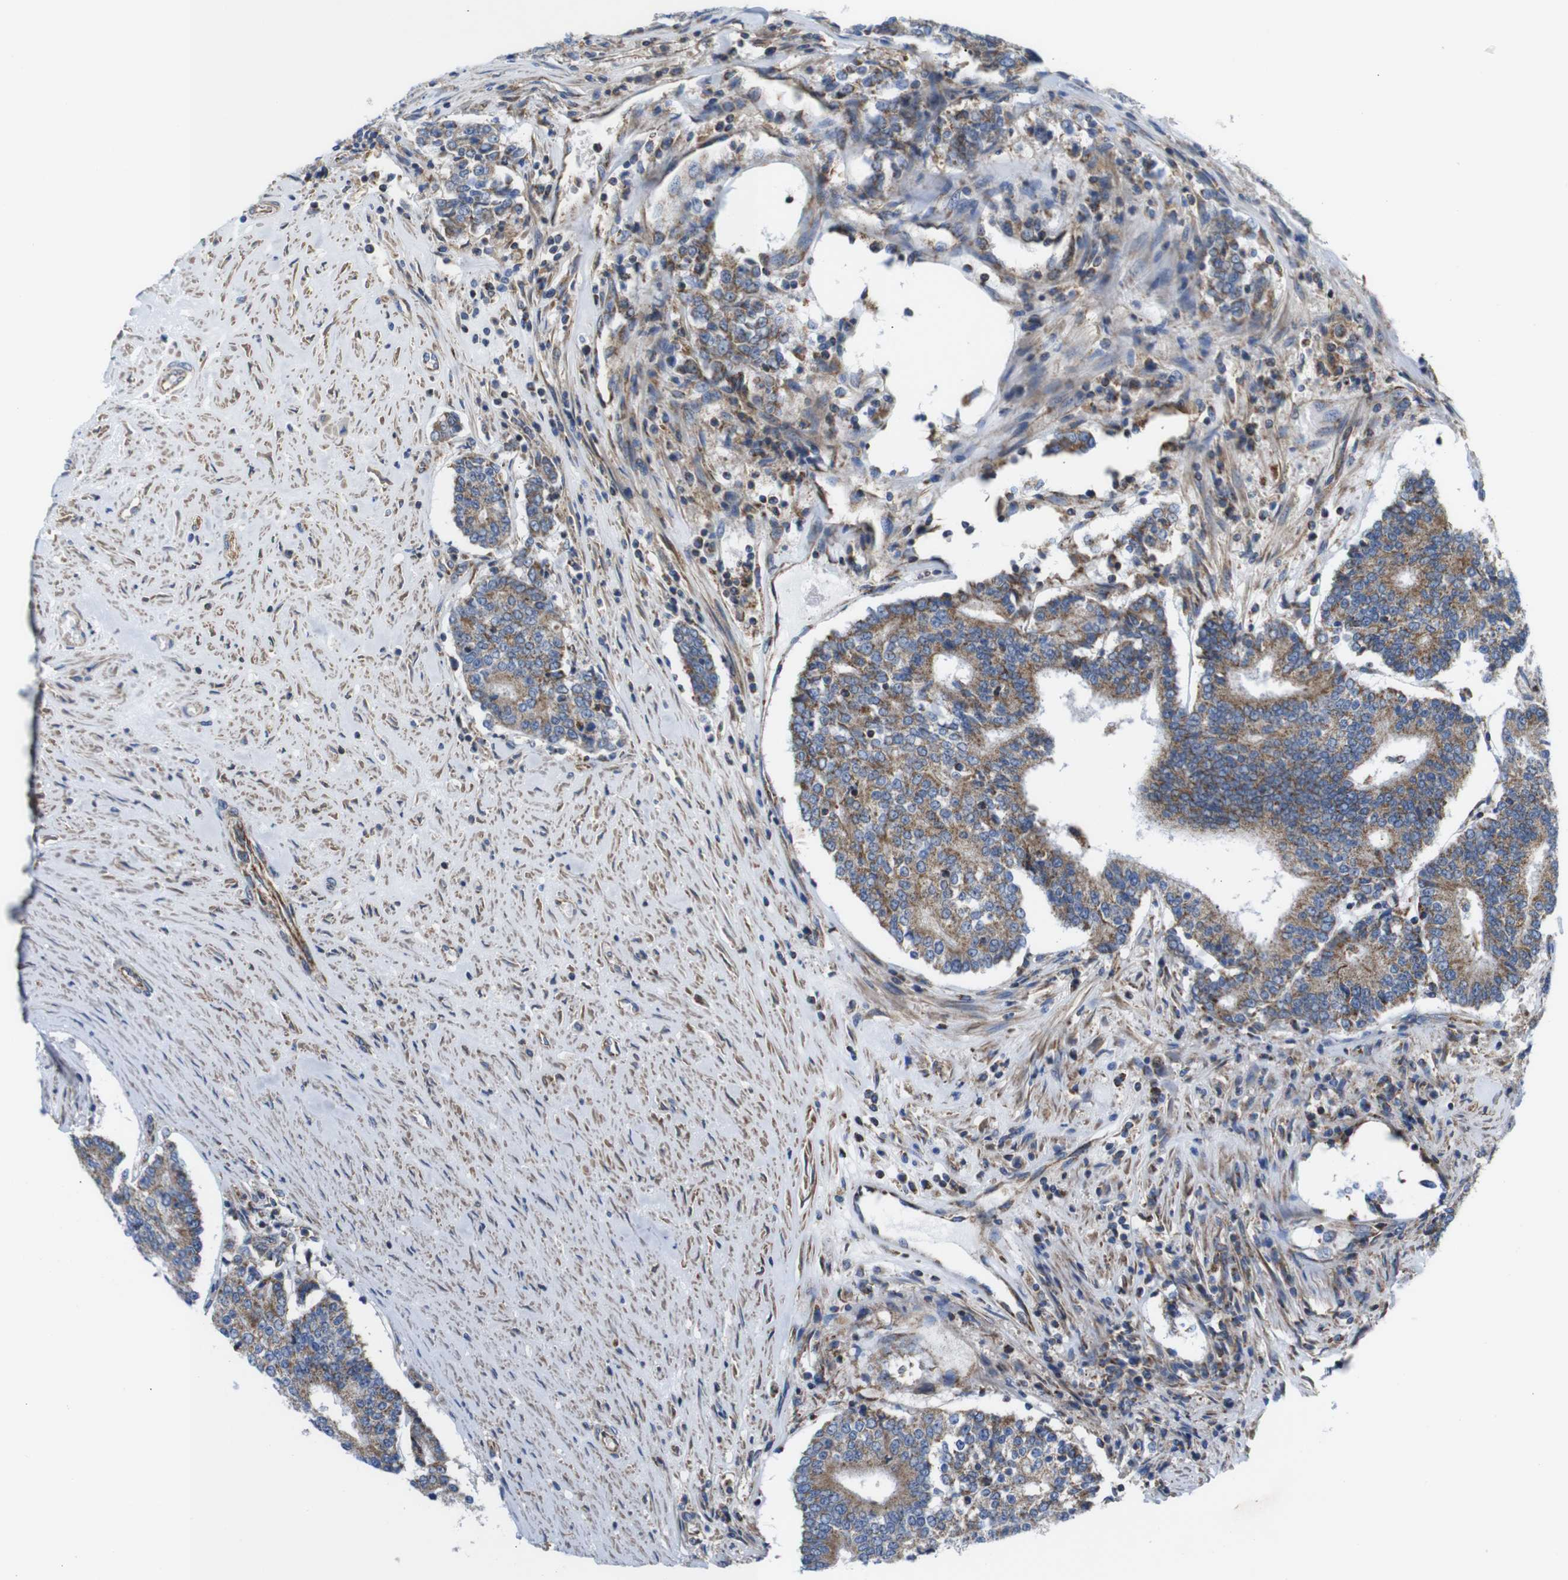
{"staining": {"intensity": "moderate", "quantity": ">75%", "location": "cytoplasmic/membranous"}, "tissue": "prostate cancer", "cell_type": "Tumor cells", "image_type": "cancer", "snomed": [{"axis": "morphology", "description": "Normal tissue, NOS"}, {"axis": "morphology", "description": "Adenocarcinoma, High grade"}, {"axis": "topography", "description": "Prostate"}, {"axis": "topography", "description": "Seminal veicle"}], "caption": "An immunohistochemistry micrograph of tumor tissue is shown. Protein staining in brown highlights moderate cytoplasmic/membranous positivity in prostate cancer (high-grade adenocarcinoma) within tumor cells.", "gene": "PDCD1LG2", "patient": {"sex": "male", "age": 55}}